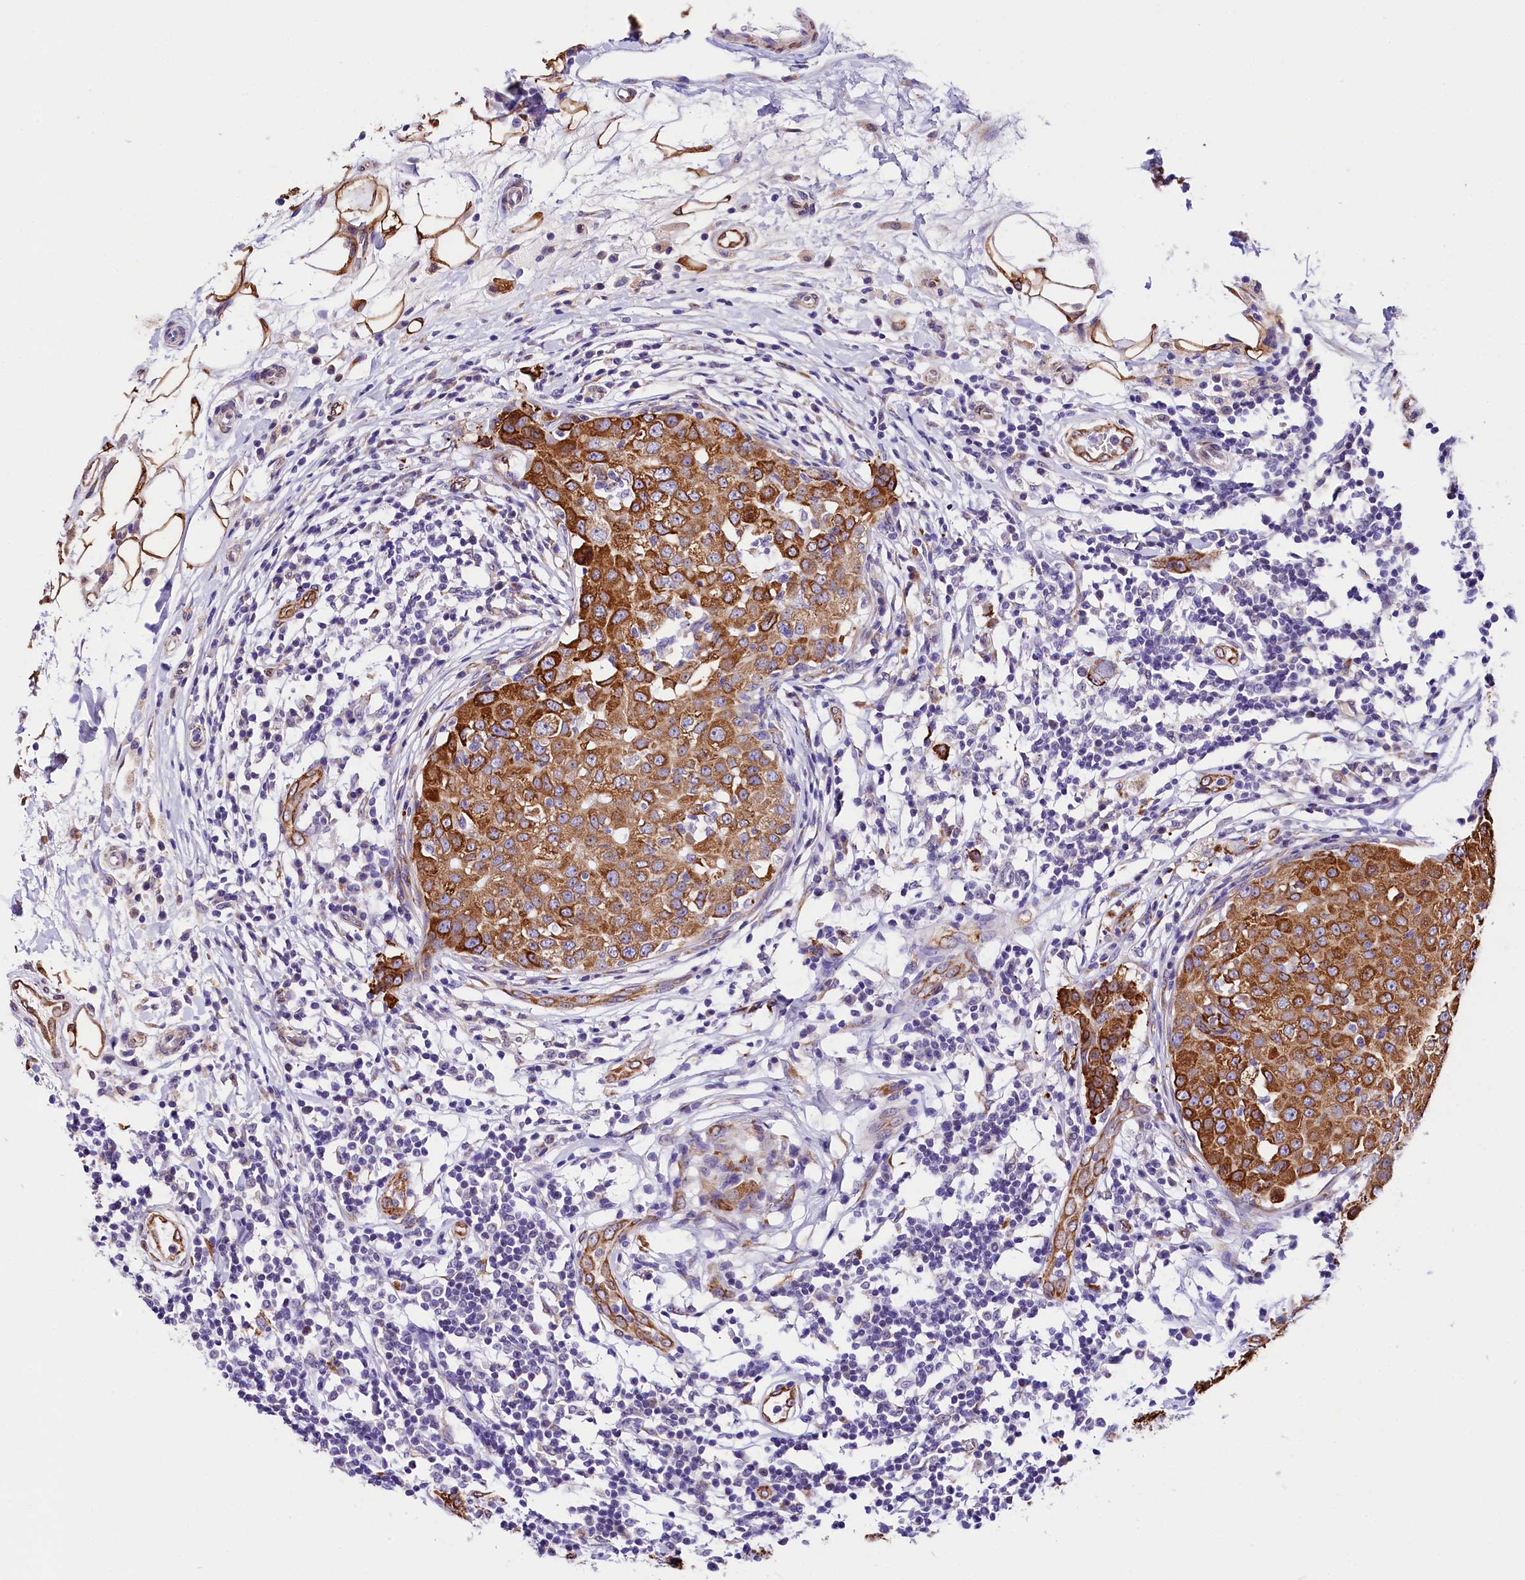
{"staining": {"intensity": "moderate", "quantity": ">75%", "location": "cytoplasmic/membranous"}, "tissue": "breast cancer", "cell_type": "Tumor cells", "image_type": "cancer", "snomed": [{"axis": "morphology", "description": "Duct carcinoma"}, {"axis": "topography", "description": "Breast"}], "caption": "The immunohistochemical stain labels moderate cytoplasmic/membranous positivity in tumor cells of breast invasive ductal carcinoma tissue.", "gene": "ITGA1", "patient": {"sex": "female", "age": 27}}